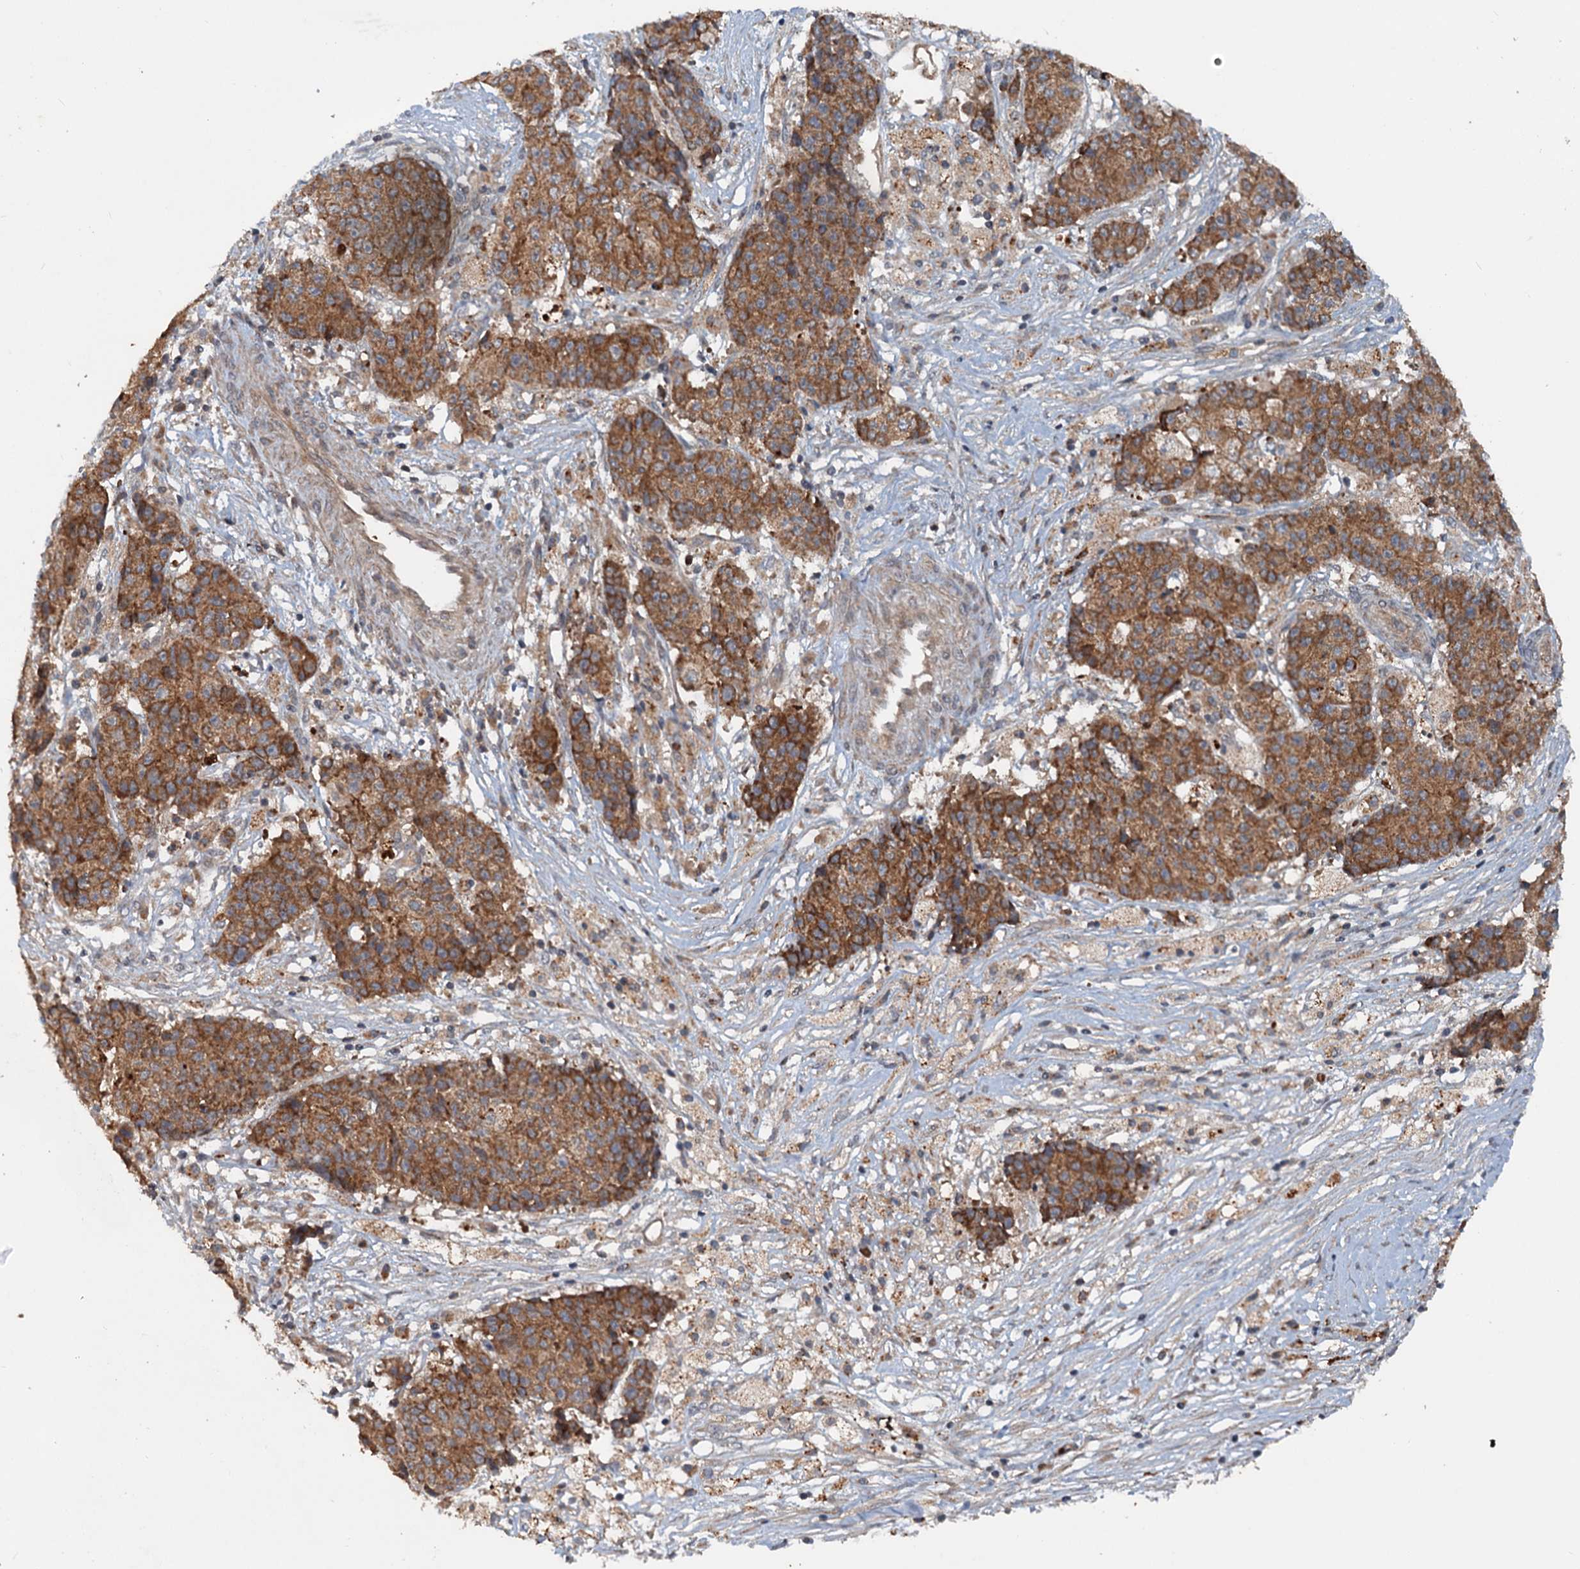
{"staining": {"intensity": "moderate", "quantity": ">75%", "location": "cytoplasmic/membranous"}, "tissue": "ovarian cancer", "cell_type": "Tumor cells", "image_type": "cancer", "snomed": [{"axis": "morphology", "description": "Carcinoma, endometroid"}, {"axis": "topography", "description": "Ovary"}], "caption": "High-power microscopy captured an immunohistochemistry histopathology image of ovarian endometroid carcinoma, revealing moderate cytoplasmic/membranous expression in about >75% of tumor cells.", "gene": "N4BP2L2", "patient": {"sex": "female", "age": 42}}